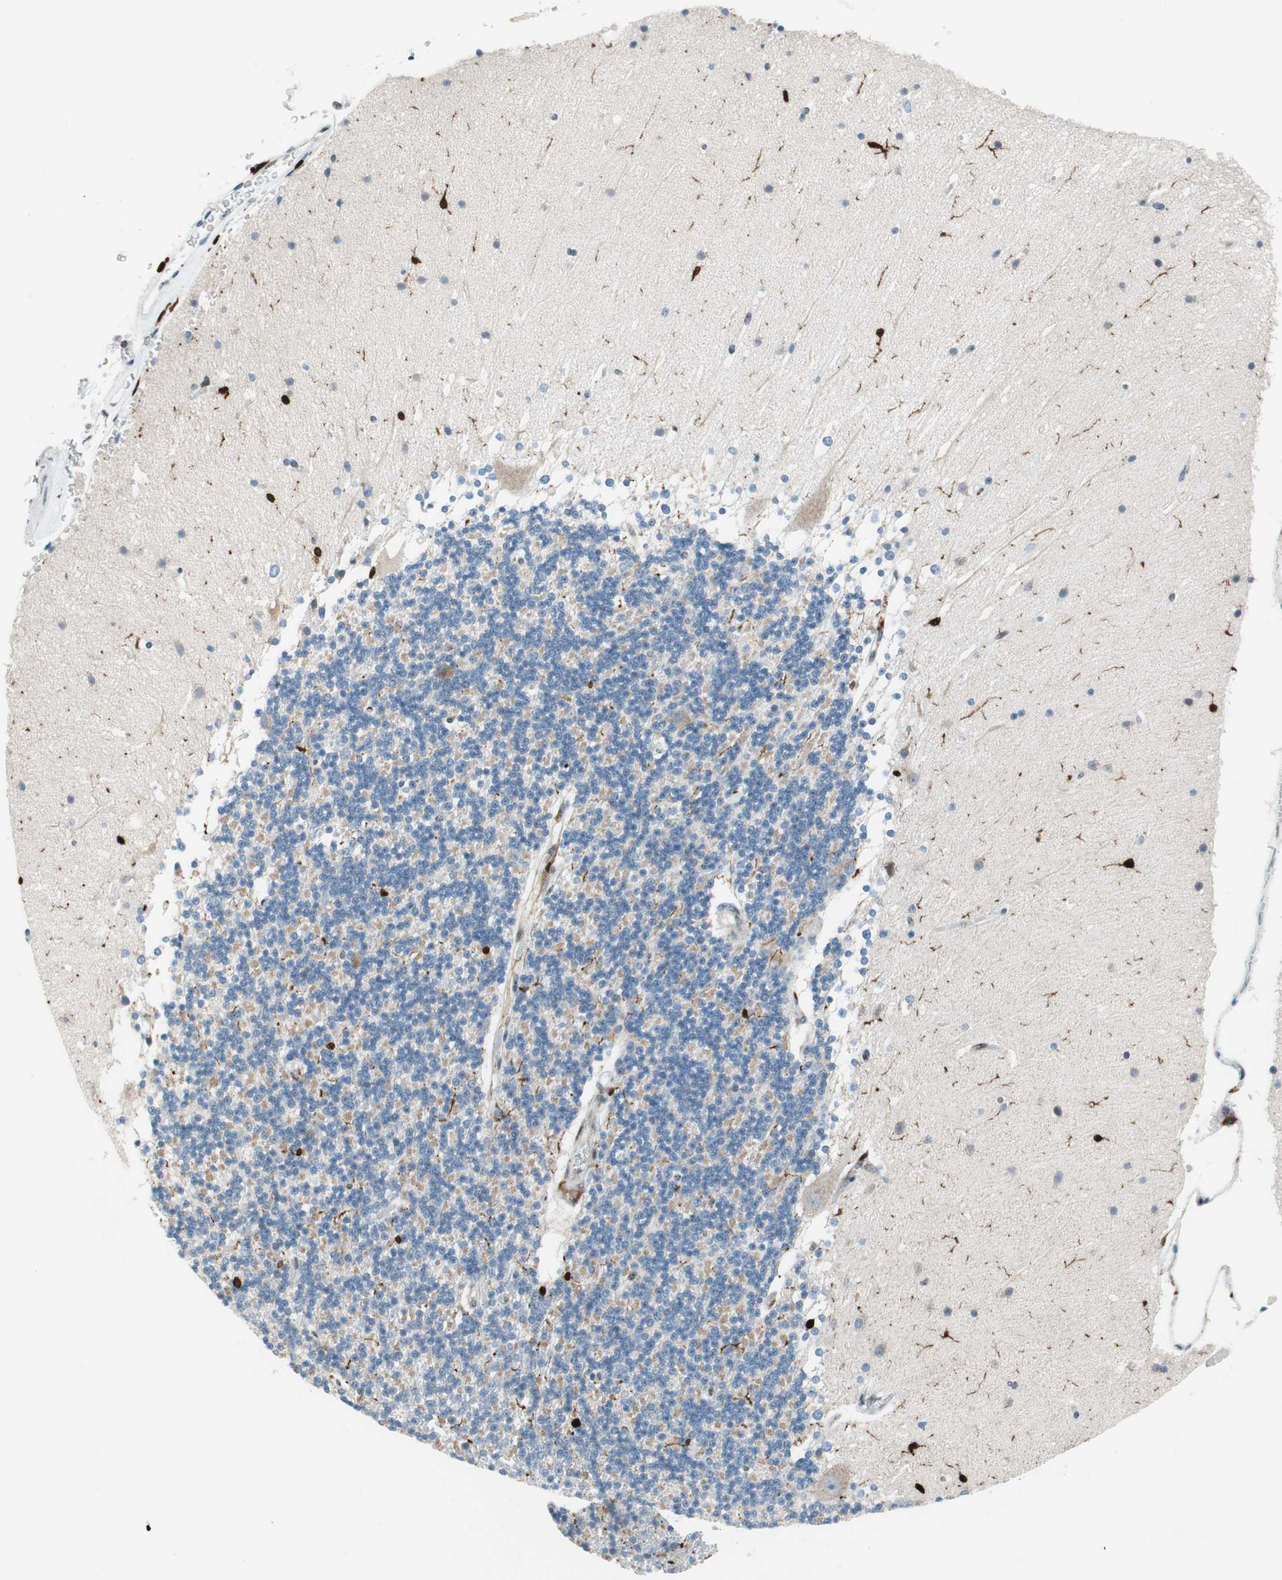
{"staining": {"intensity": "strong", "quantity": "<25%", "location": "nuclear"}, "tissue": "cerebellum", "cell_type": "Cells in granular layer", "image_type": "normal", "snomed": [{"axis": "morphology", "description": "Normal tissue, NOS"}, {"axis": "topography", "description": "Cerebellum"}], "caption": "Benign cerebellum shows strong nuclear staining in approximately <25% of cells in granular layer.", "gene": "RGS10", "patient": {"sex": "female", "age": 19}}